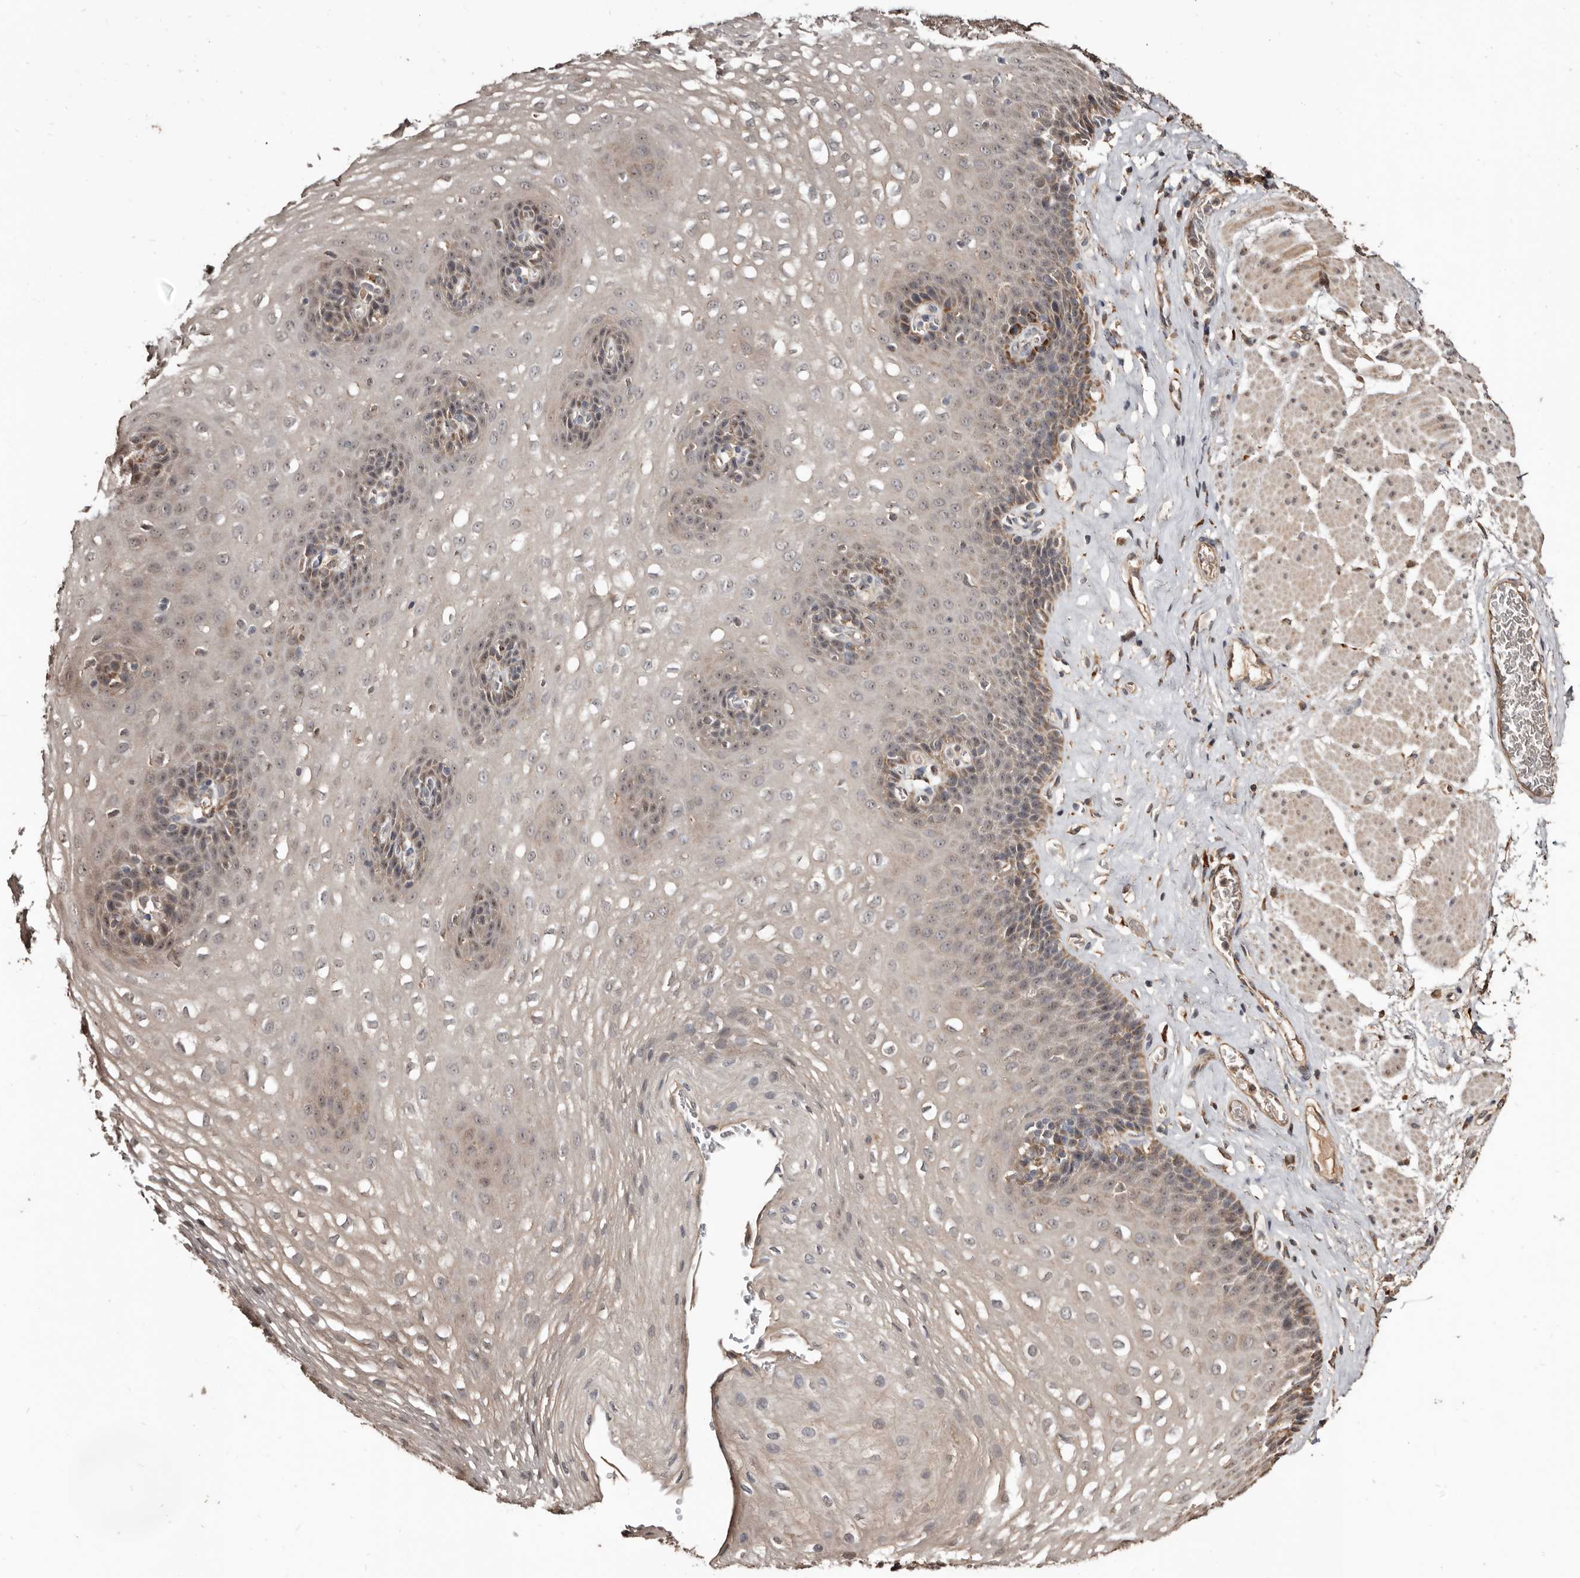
{"staining": {"intensity": "moderate", "quantity": "25%-75%", "location": "cytoplasmic/membranous"}, "tissue": "esophagus", "cell_type": "Squamous epithelial cells", "image_type": "normal", "snomed": [{"axis": "morphology", "description": "Normal tissue, NOS"}, {"axis": "topography", "description": "Esophagus"}], "caption": "Protein expression analysis of unremarkable human esophagus reveals moderate cytoplasmic/membranous positivity in about 25%-75% of squamous epithelial cells.", "gene": "AKAP7", "patient": {"sex": "female", "age": 66}}